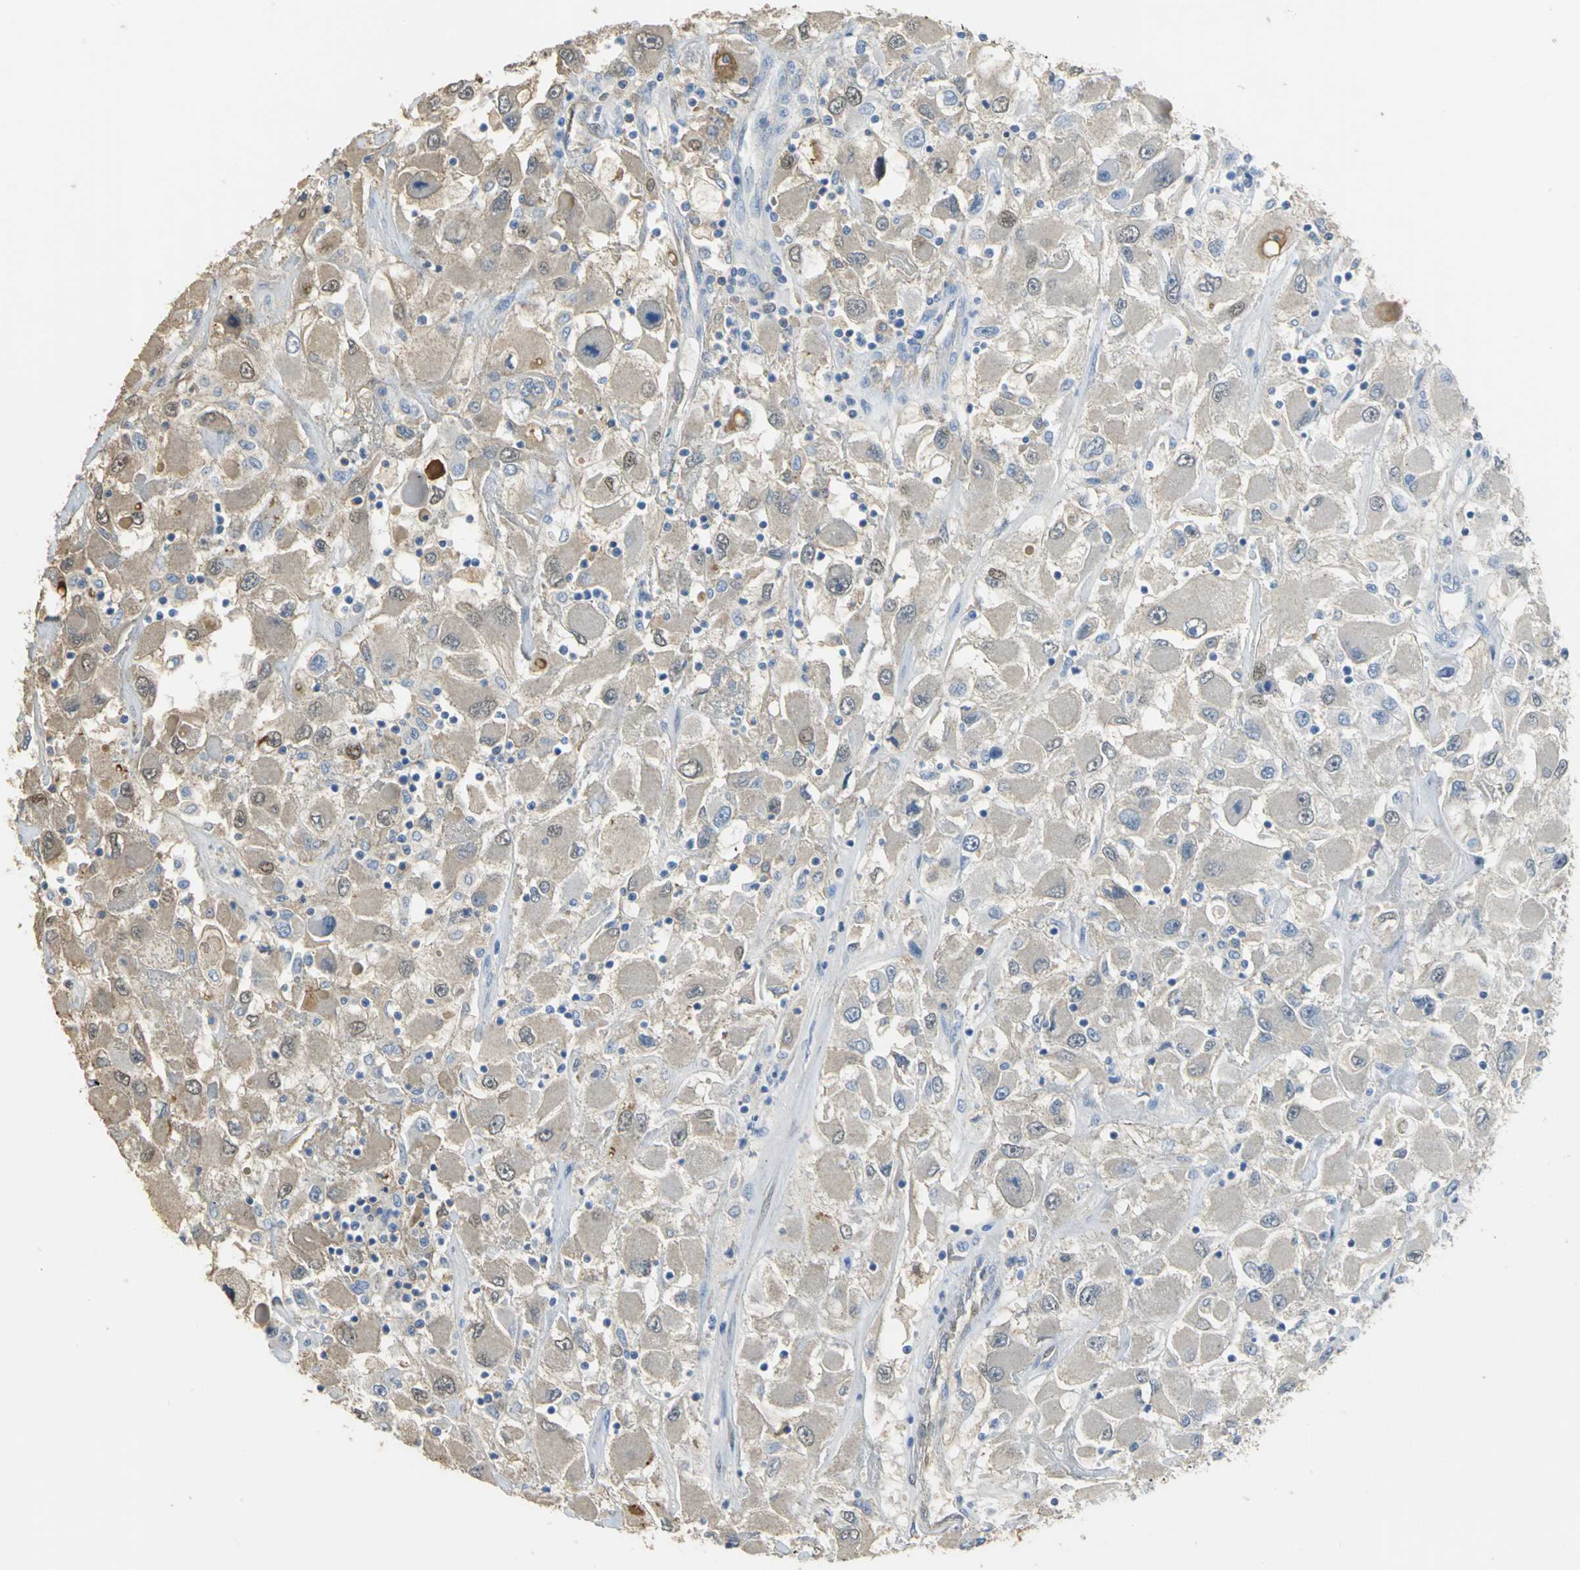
{"staining": {"intensity": "moderate", "quantity": ">75%", "location": "cytoplasmic/membranous,nuclear"}, "tissue": "renal cancer", "cell_type": "Tumor cells", "image_type": "cancer", "snomed": [{"axis": "morphology", "description": "Adenocarcinoma, NOS"}, {"axis": "topography", "description": "Kidney"}], "caption": "Brown immunohistochemical staining in renal adenocarcinoma demonstrates moderate cytoplasmic/membranous and nuclear expression in about >75% of tumor cells. Immunohistochemistry stains the protein in brown and the nuclei are stained blue.", "gene": "GYG2", "patient": {"sex": "female", "age": 52}}